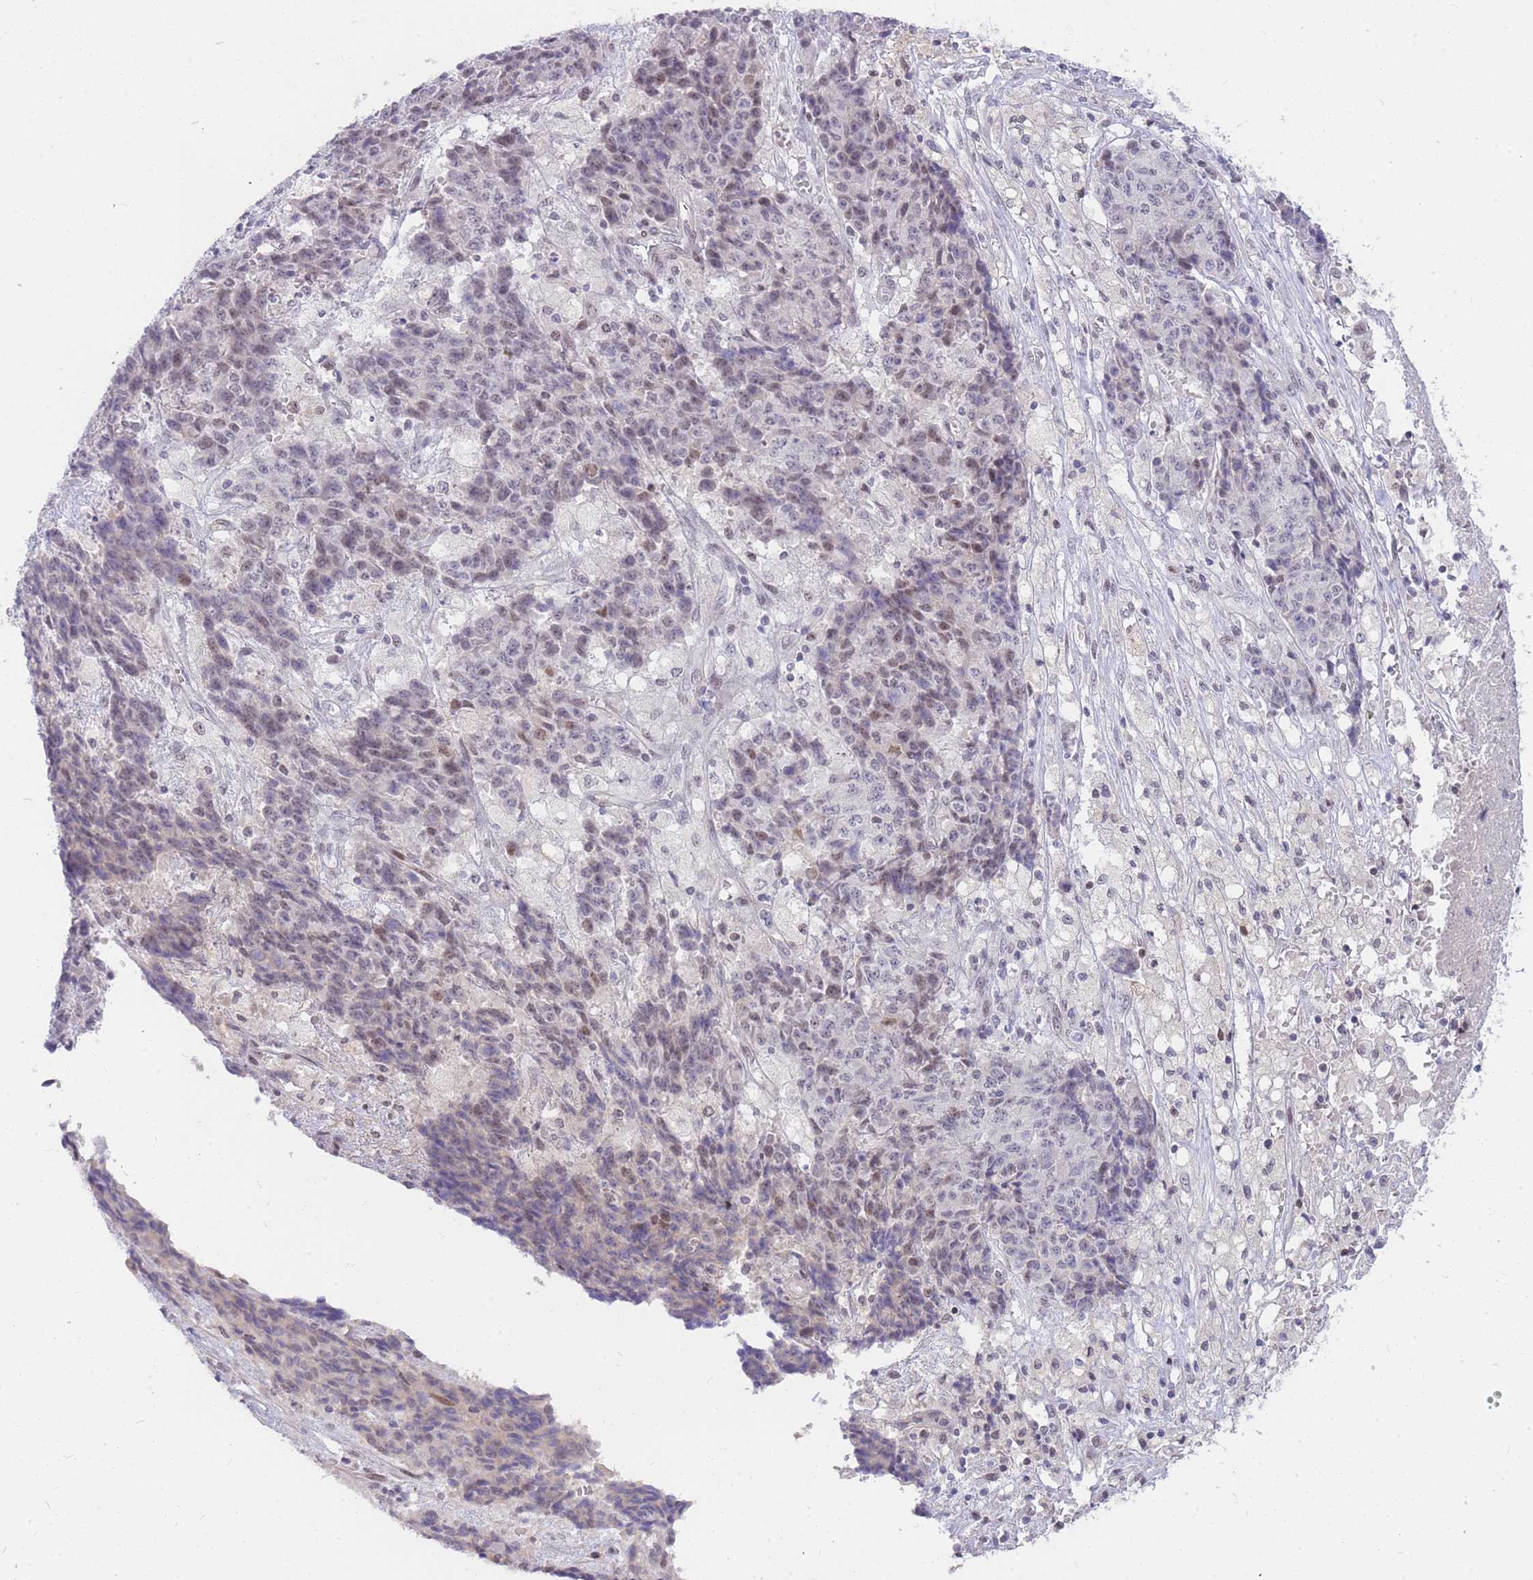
{"staining": {"intensity": "weak", "quantity": "25%-75%", "location": "nuclear"}, "tissue": "ovarian cancer", "cell_type": "Tumor cells", "image_type": "cancer", "snomed": [{"axis": "morphology", "description": "Carcinoma, endometroid"}, {"axis": "topography", "description": "Ovary"}], "caption": "DAB (3,3'-diaminobenzidine) immunohistochemical staining of human ovarian cancer shows weak nuclear protein expression in about 25%-75% of tumor cells.", "gene": "TLE2", "patient": {"sex": "female", "age": 42}}